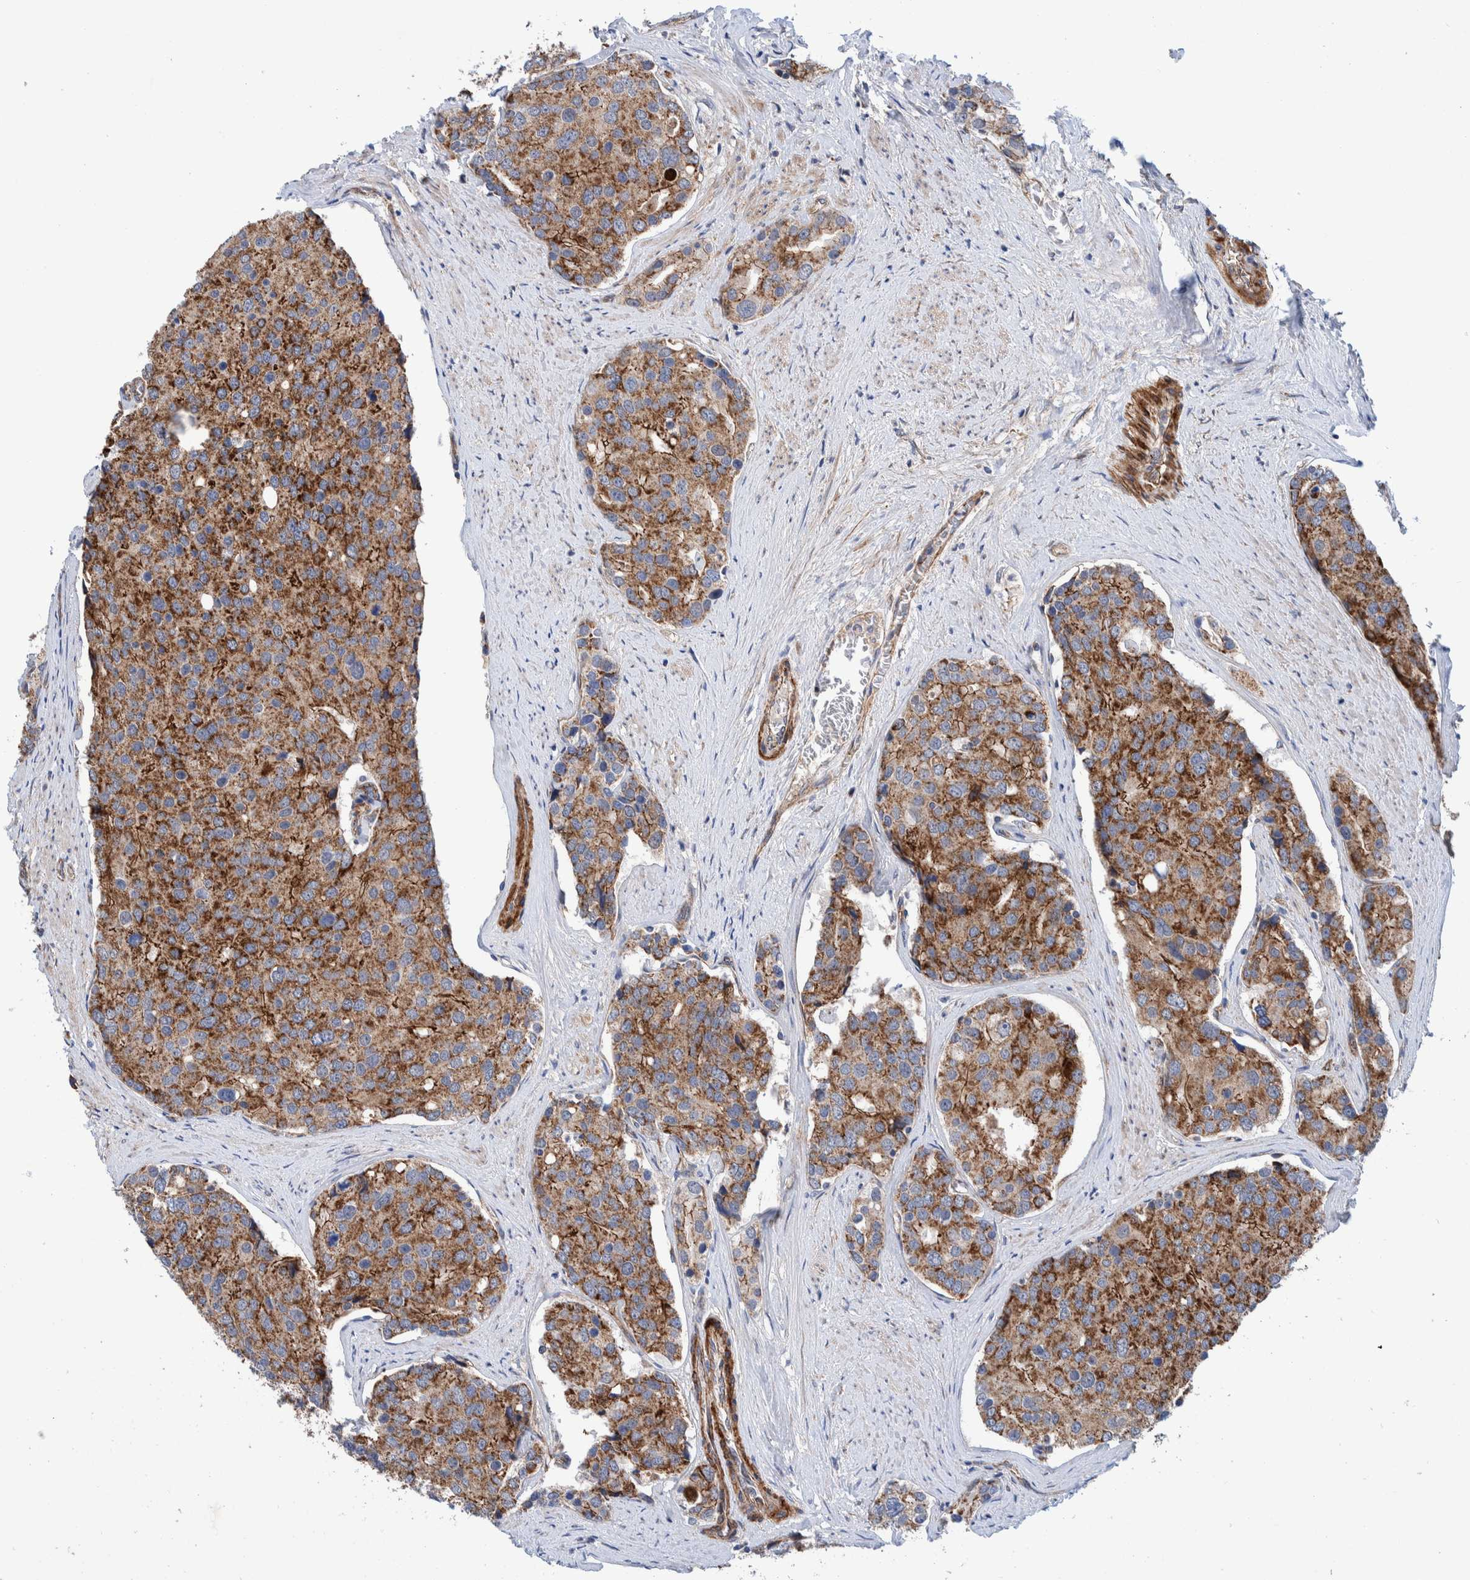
{"staining": {"intensity": "strong", "quantity": ">75%", "location": "cytoplasmic/membranous"}, "tissue": "prostate cancer", "cell_type": "Tumor cells", "image_type": "cancer", "snomed": [{"axis": "morphology", "description": "Adenocarcinoma, High grade"}, {"axis": "topography", "description": "Prostate"}], "caption": "Protein expression by immunohistochemistry (IHC) reveals strong cytoplasmic/membranous staining in about >75% of tumor cells in prostate high-grade adenocarcinoma.", "gene": "SLC25A10", "patient": {"sex": "male", "age": 50}}